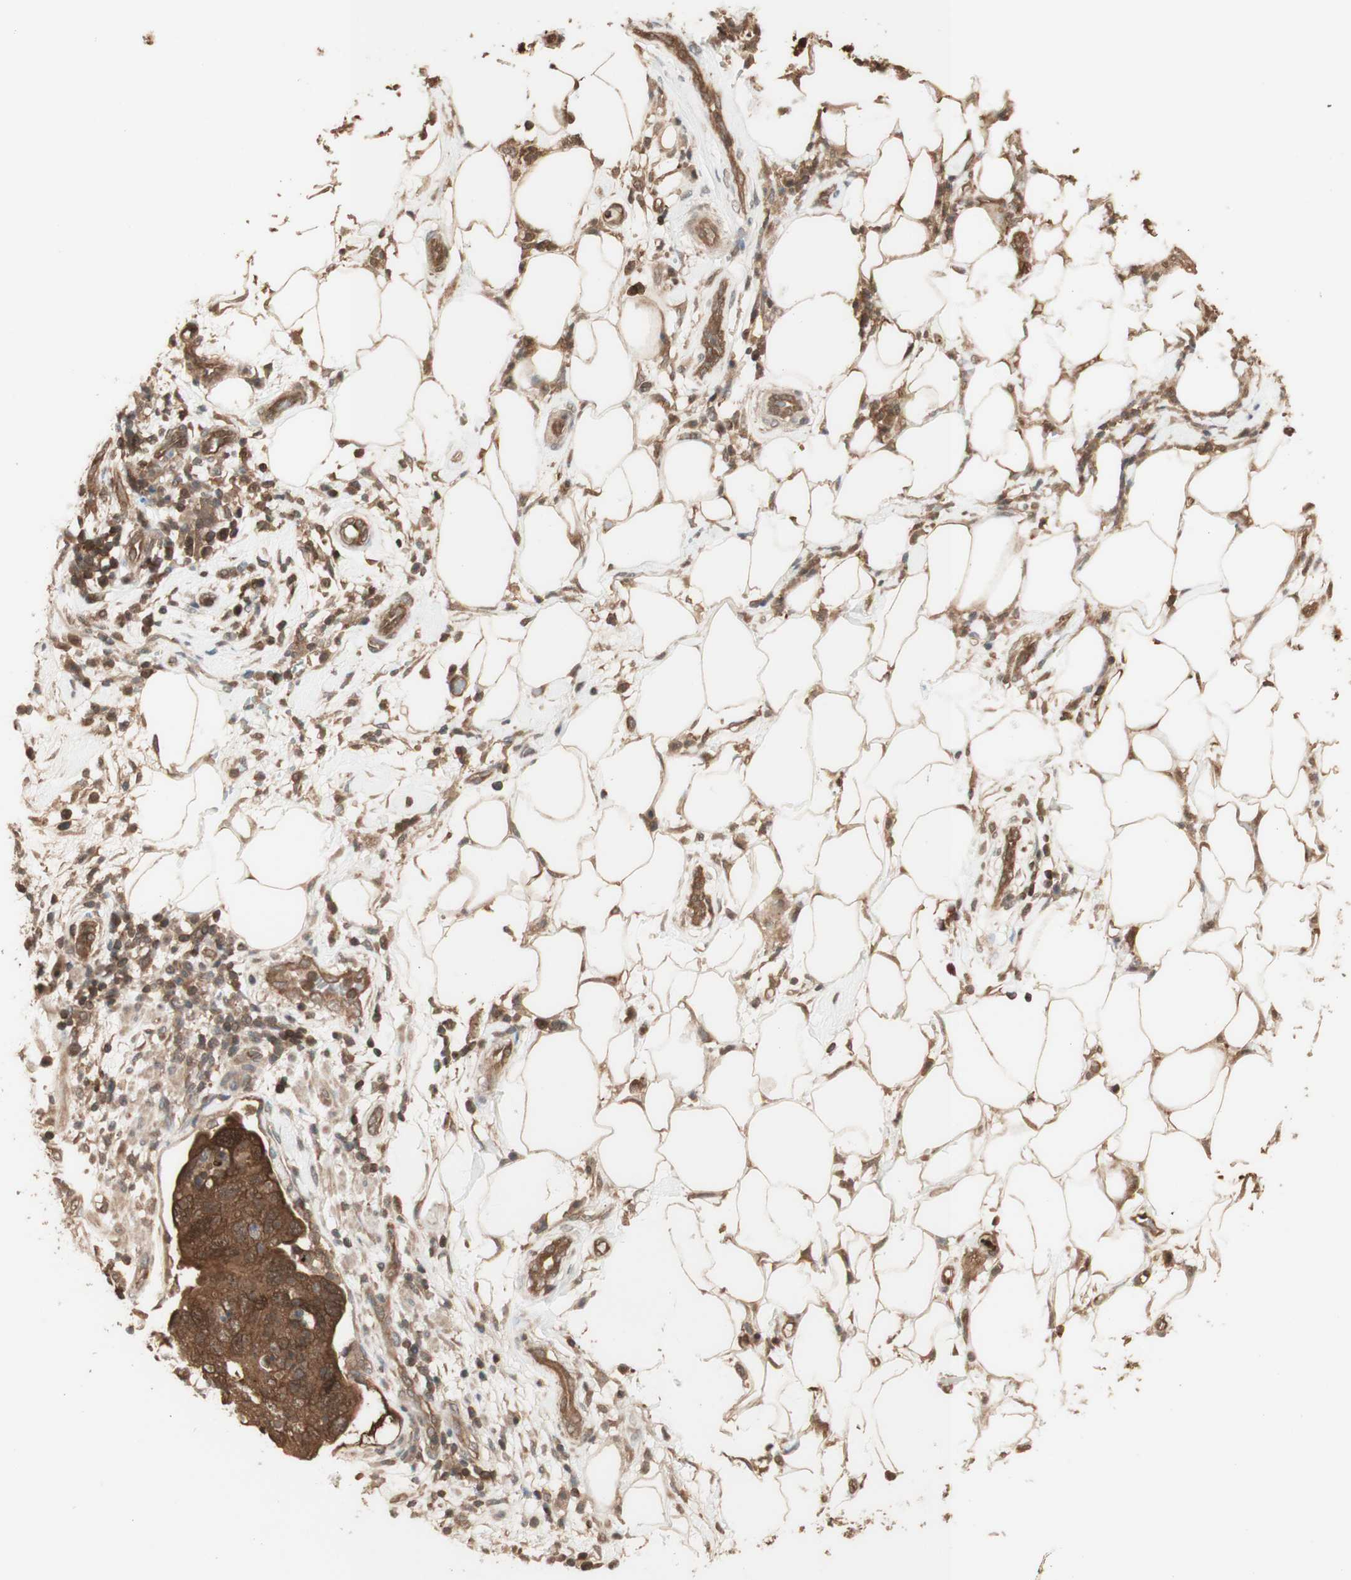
{"staining": {"intensity": "strong", "quantity": ">75%", "location": "cytoplasmic/membranous"}, "tissue": "pancreatic cancer", "cell_type": "Tumor cells", "image_type": "cancer", "snomed": [{"axis": "morphology", "description": "Adenocarcinoma, NOS"}, {"axis": "topography", "description": "Pancreas"}], "caption": "IHC of adenocarcinoma (pancreatic) reveals high levels of strong cytoplasmic/membranous expression in about >75% of tumor cells.", "gene": "YWHAB", "patient": {"sex": "female", "age": 71}}